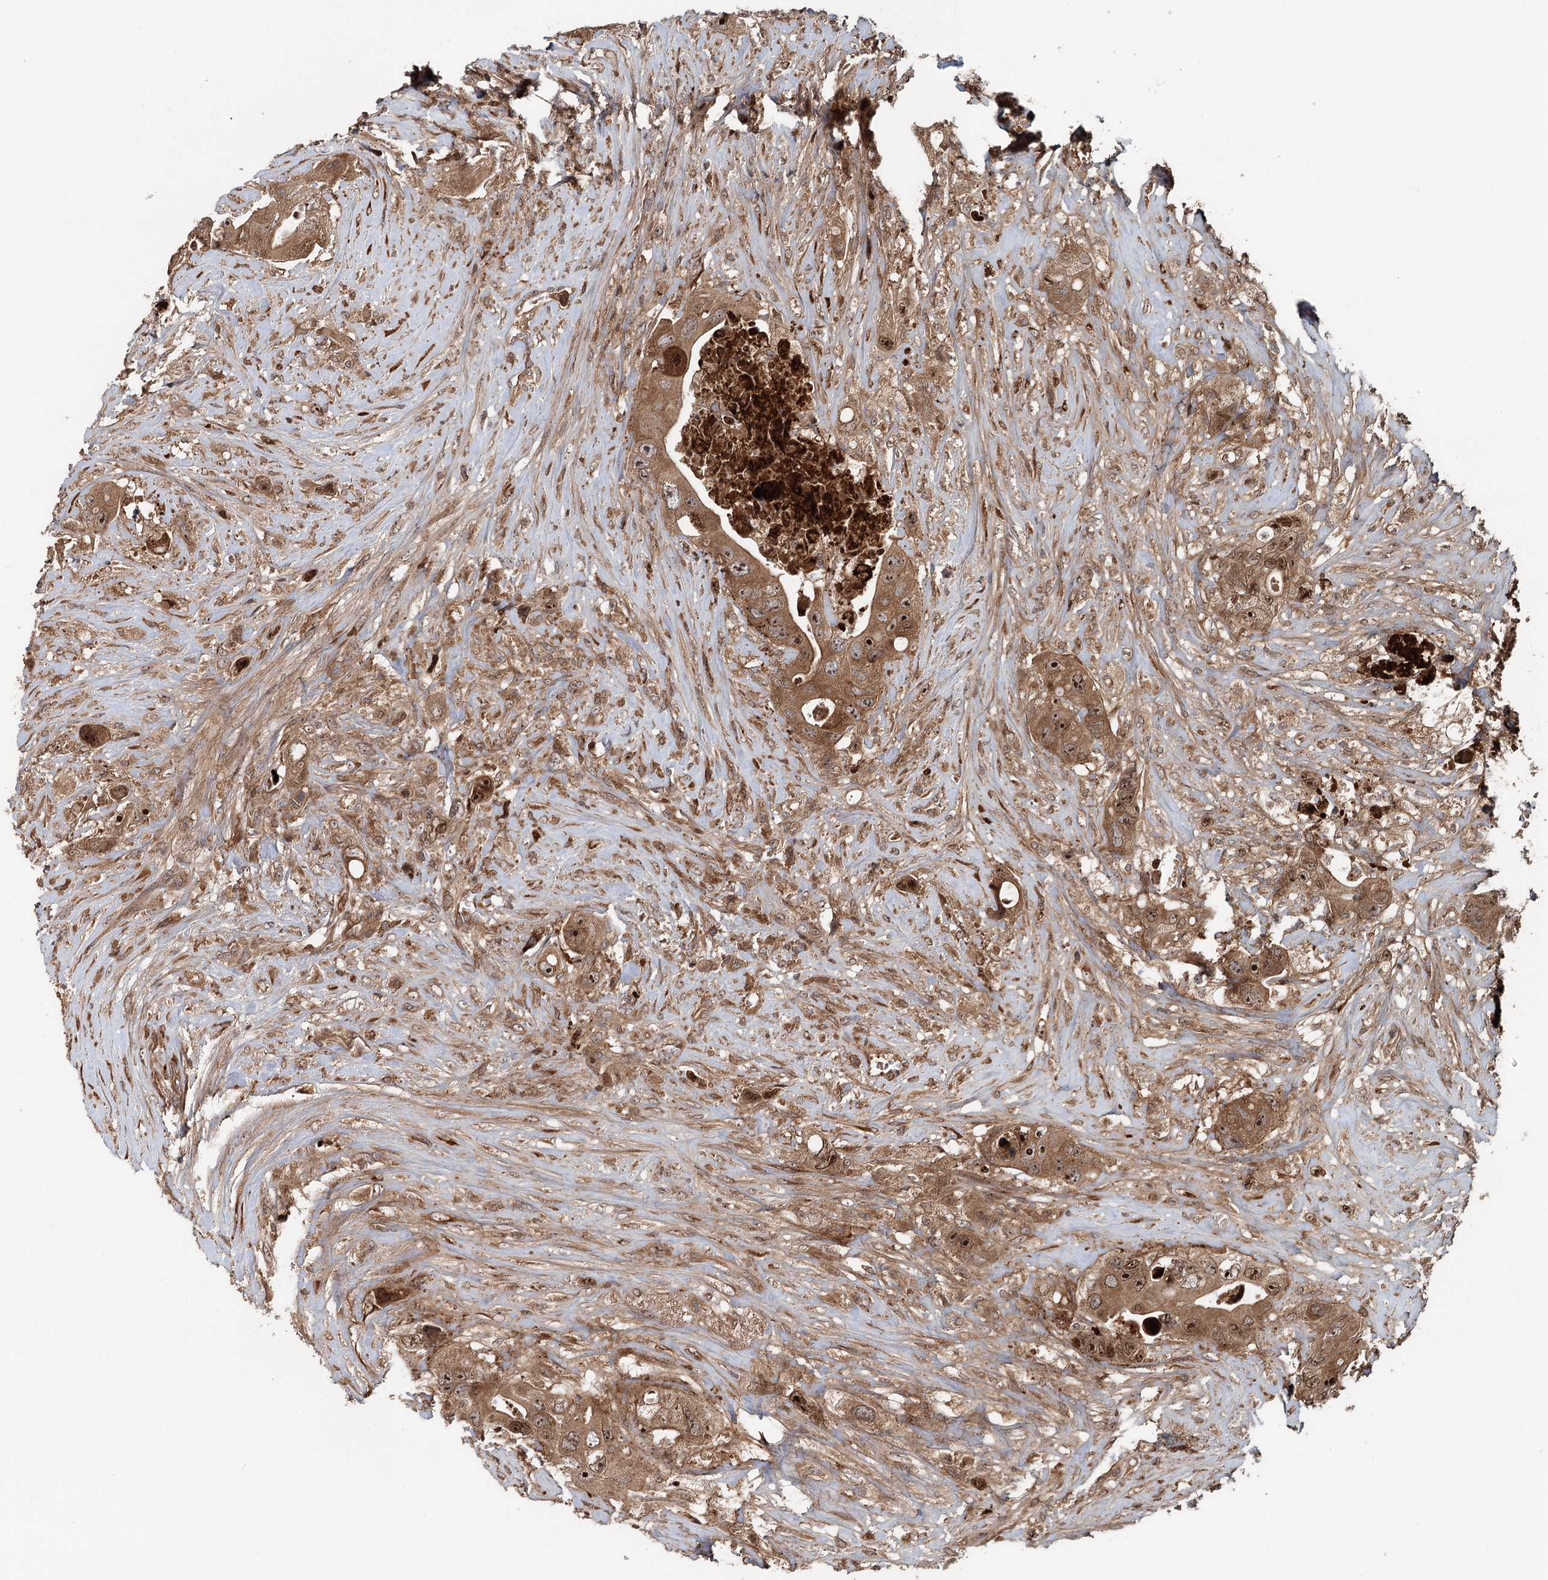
{"staining": {"intensity": "moderate", "quantity": ">75%", "location": "cytoplasmic/membranous,nuclear"}, "tissue": "colorectal cancer", "cell_type": "Tumor cells", "image_type": "cancer", "snomed": [{"axis": "morphology", "description": "Adenocarcinoma, NOS"}, {"axis": "topography", "description": "Colon"}], "caption": "Colorectal cancer stained with DAB (3,3'-diaminobenzidine) immunohistochemistry (IHC) displays medium levels of moderate cytoplasmic/membranous and nuclear expression in about >75% of tumor cells. (Brightfield microscopy of DAB IHC at high magnification).", "gene": "RNF111", "patient": {"sex": "female", "age": 46}}